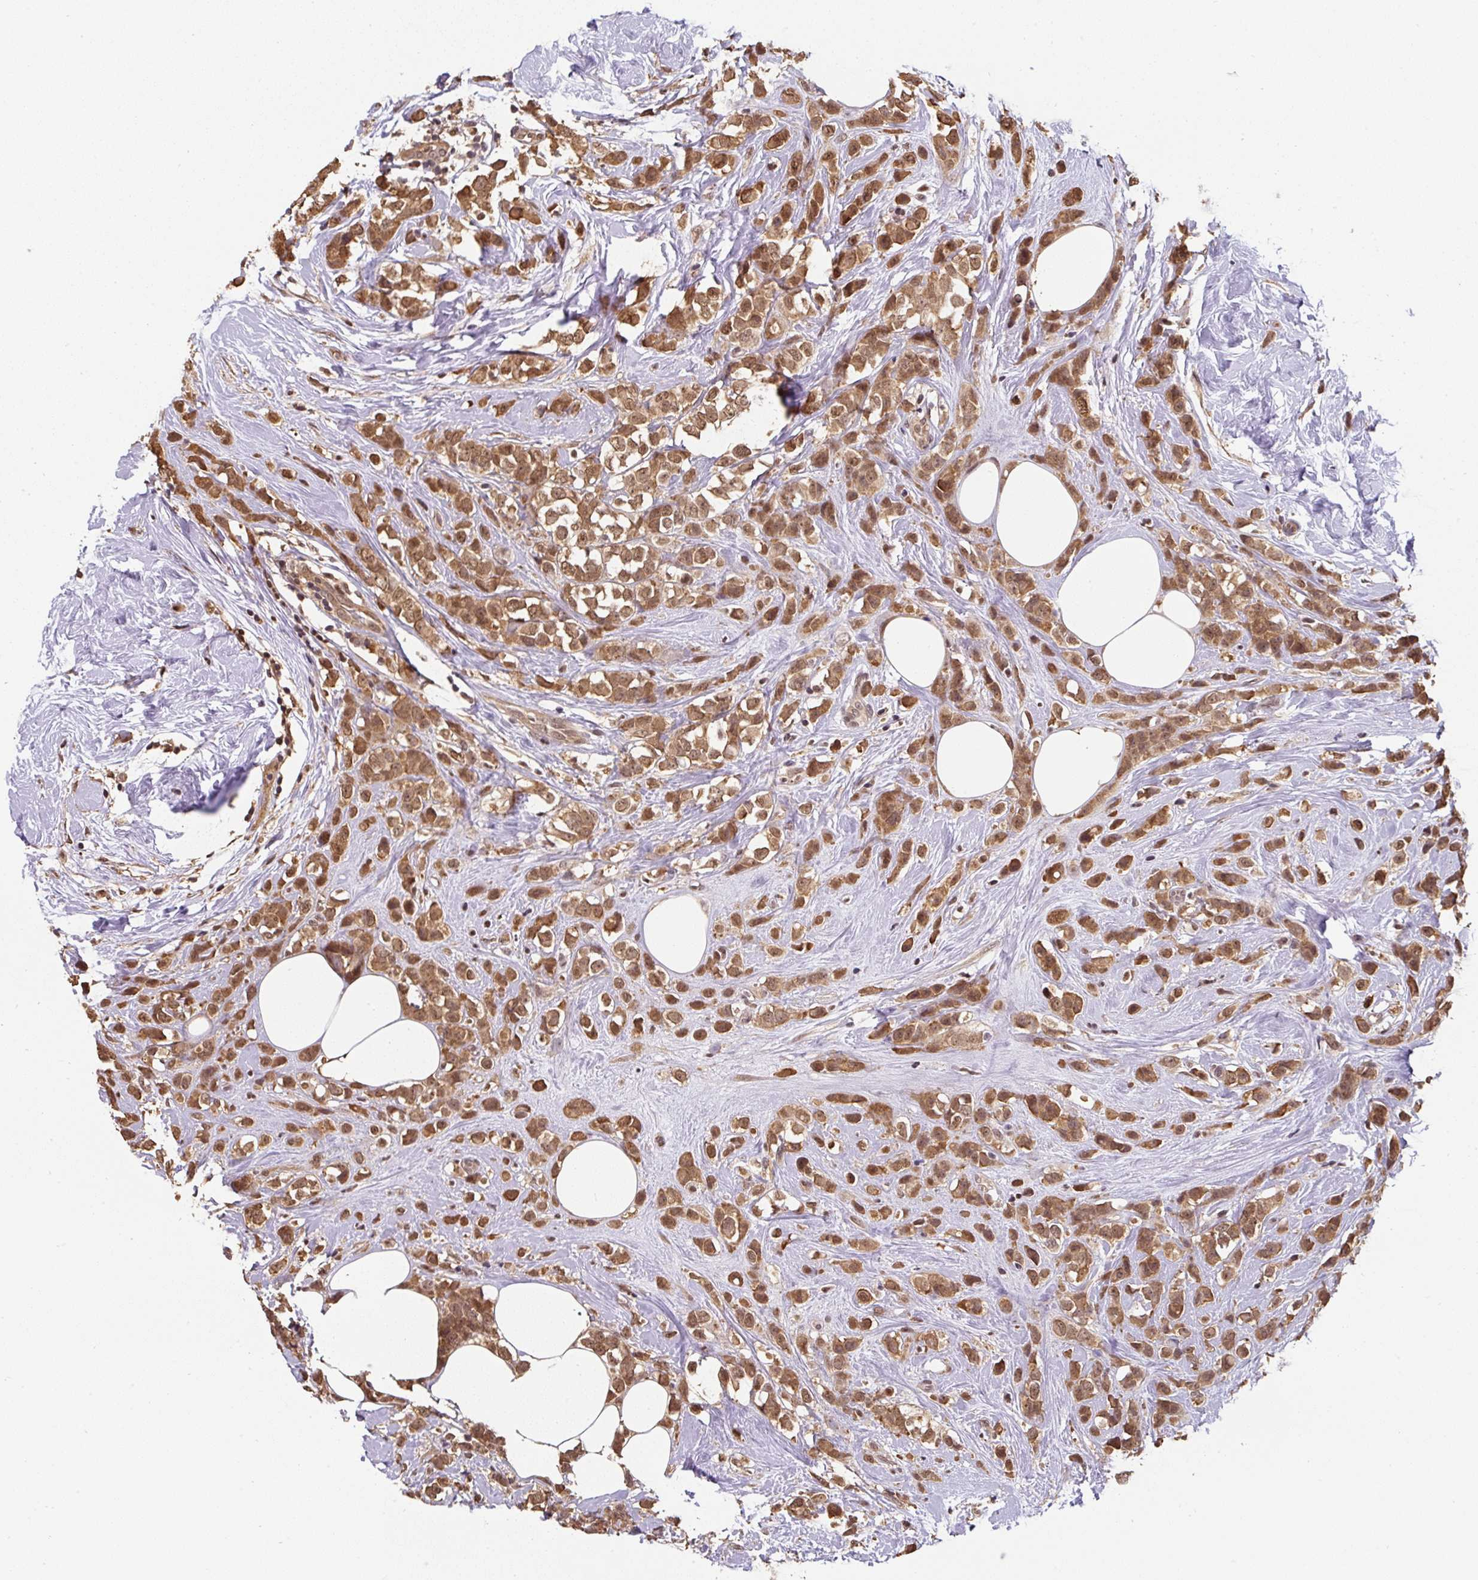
{"staining": {"intensity": "moderate", "quantity": ">75%", "location": "cytoplasmic/membranous,nuclear"}, "tissue": "breast cancer", "cell_type": "Tumor cells", "image_type": "cancer", "snomed": [{"axis": "morphology", "description": "Duct carcinoma"}, {"axis": "topography", "description": "Breast"}], "caption": "Immunohistochemical staining of intraductal carcinoma (breast) shows moderate cytoplasmic/membranous and nuclear protein staining in about >75% of tumor cells.", "gene": "ST13", "patient": {"sex": "female", "age": 80}}